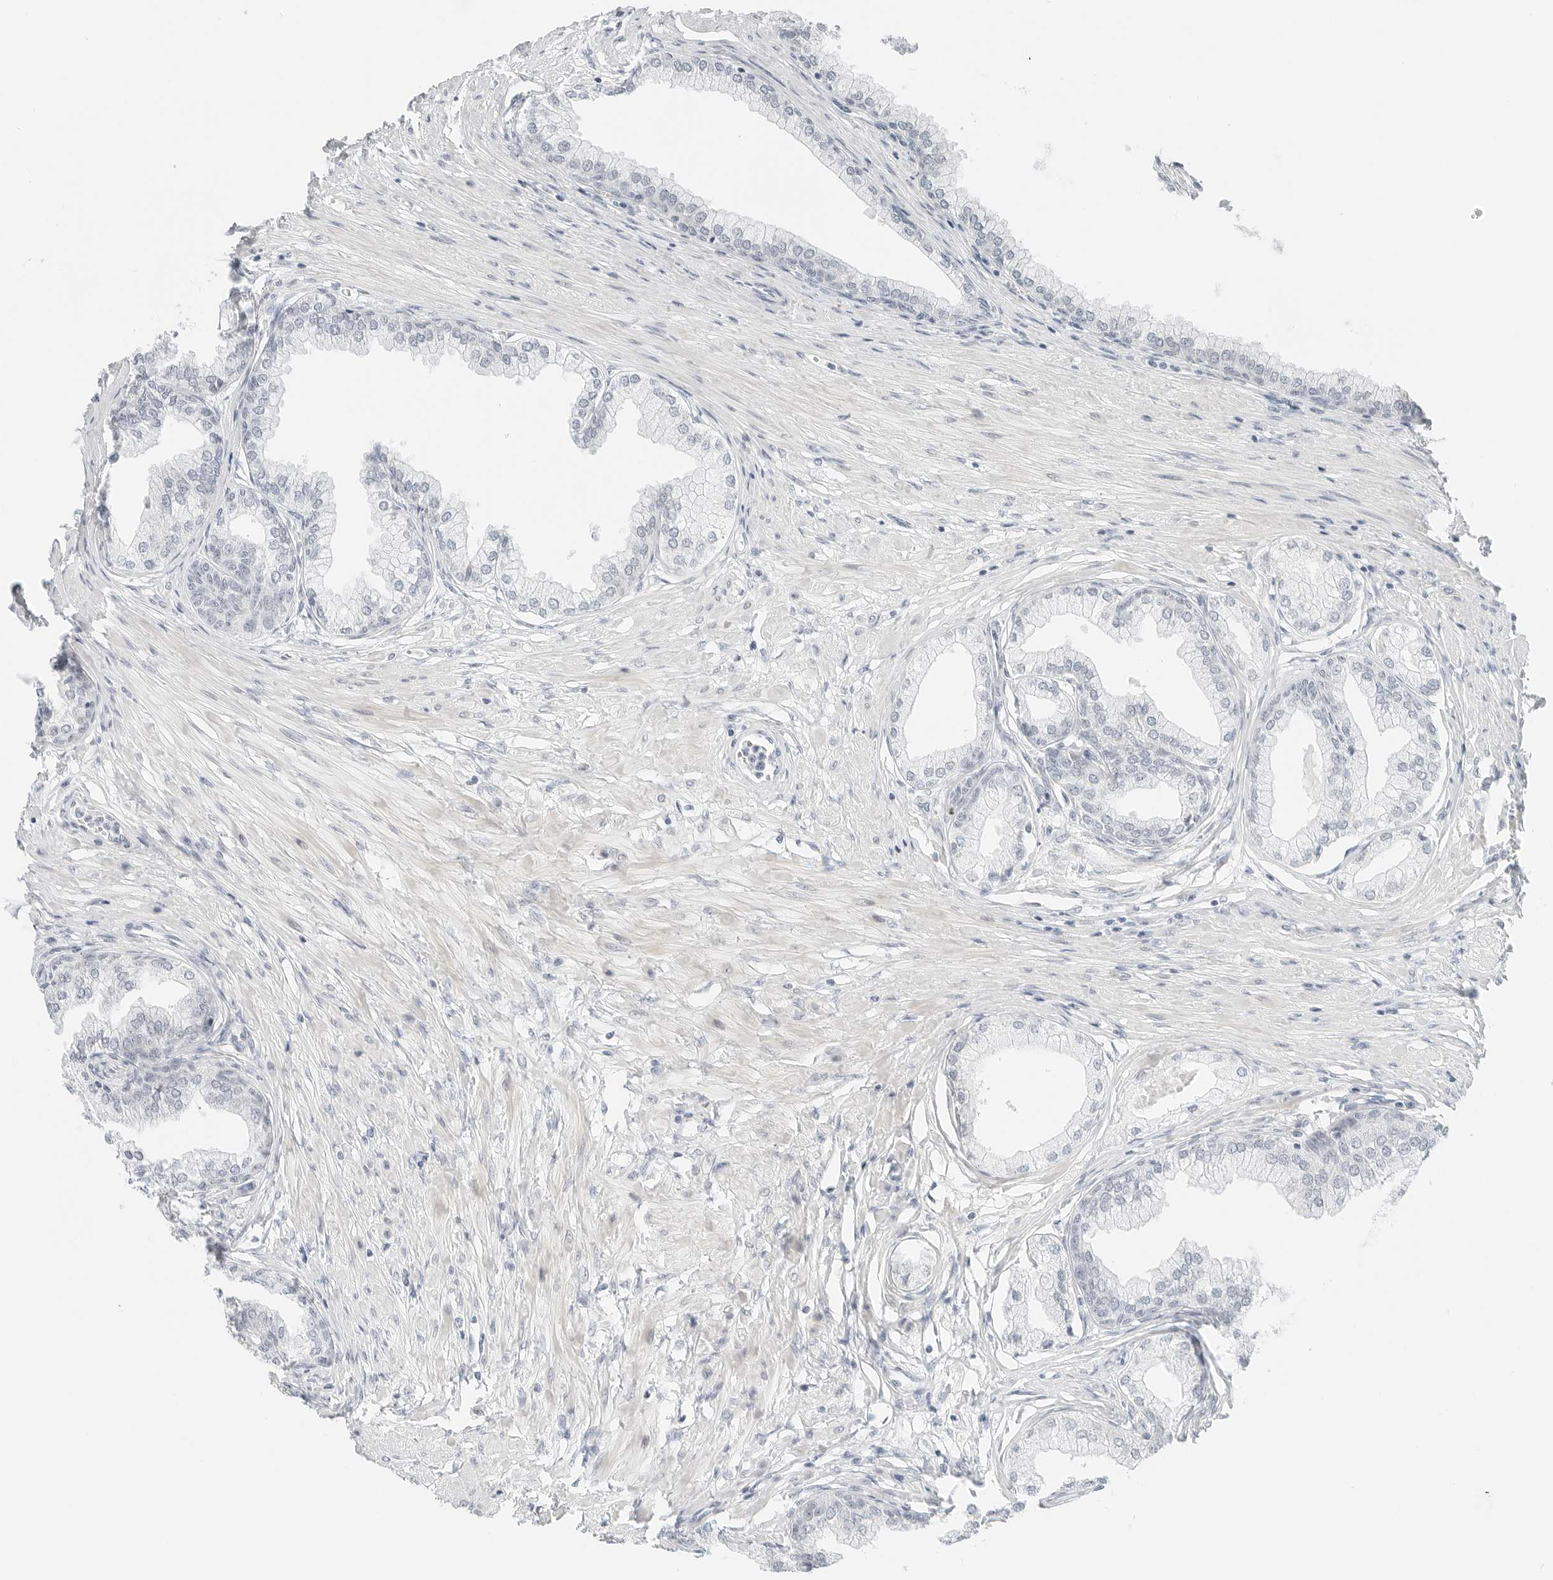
{"staining": {"intensity": "negative", "quantity": "none", "location": "none"}, "tissue": "prostate", "cell_type": "Glandular cells", "image_type": "normal", "snomed": [{"axis": "morphology", "description": "Normal tissue, NOS"}, {"axis": "morphology", "description": "Urothelial carcinoma, Low grade"}, {"axis": "topography", "description": "Urinary bladder"}, {"axis": "topography", "description": "Prostate"}], "caption": "Glandular cells are negative for protein expression in benign human prostate. Nuclei are stained in blue.", "gene": "CCSAP", "patient": {"sex": "male", "age": 60}}